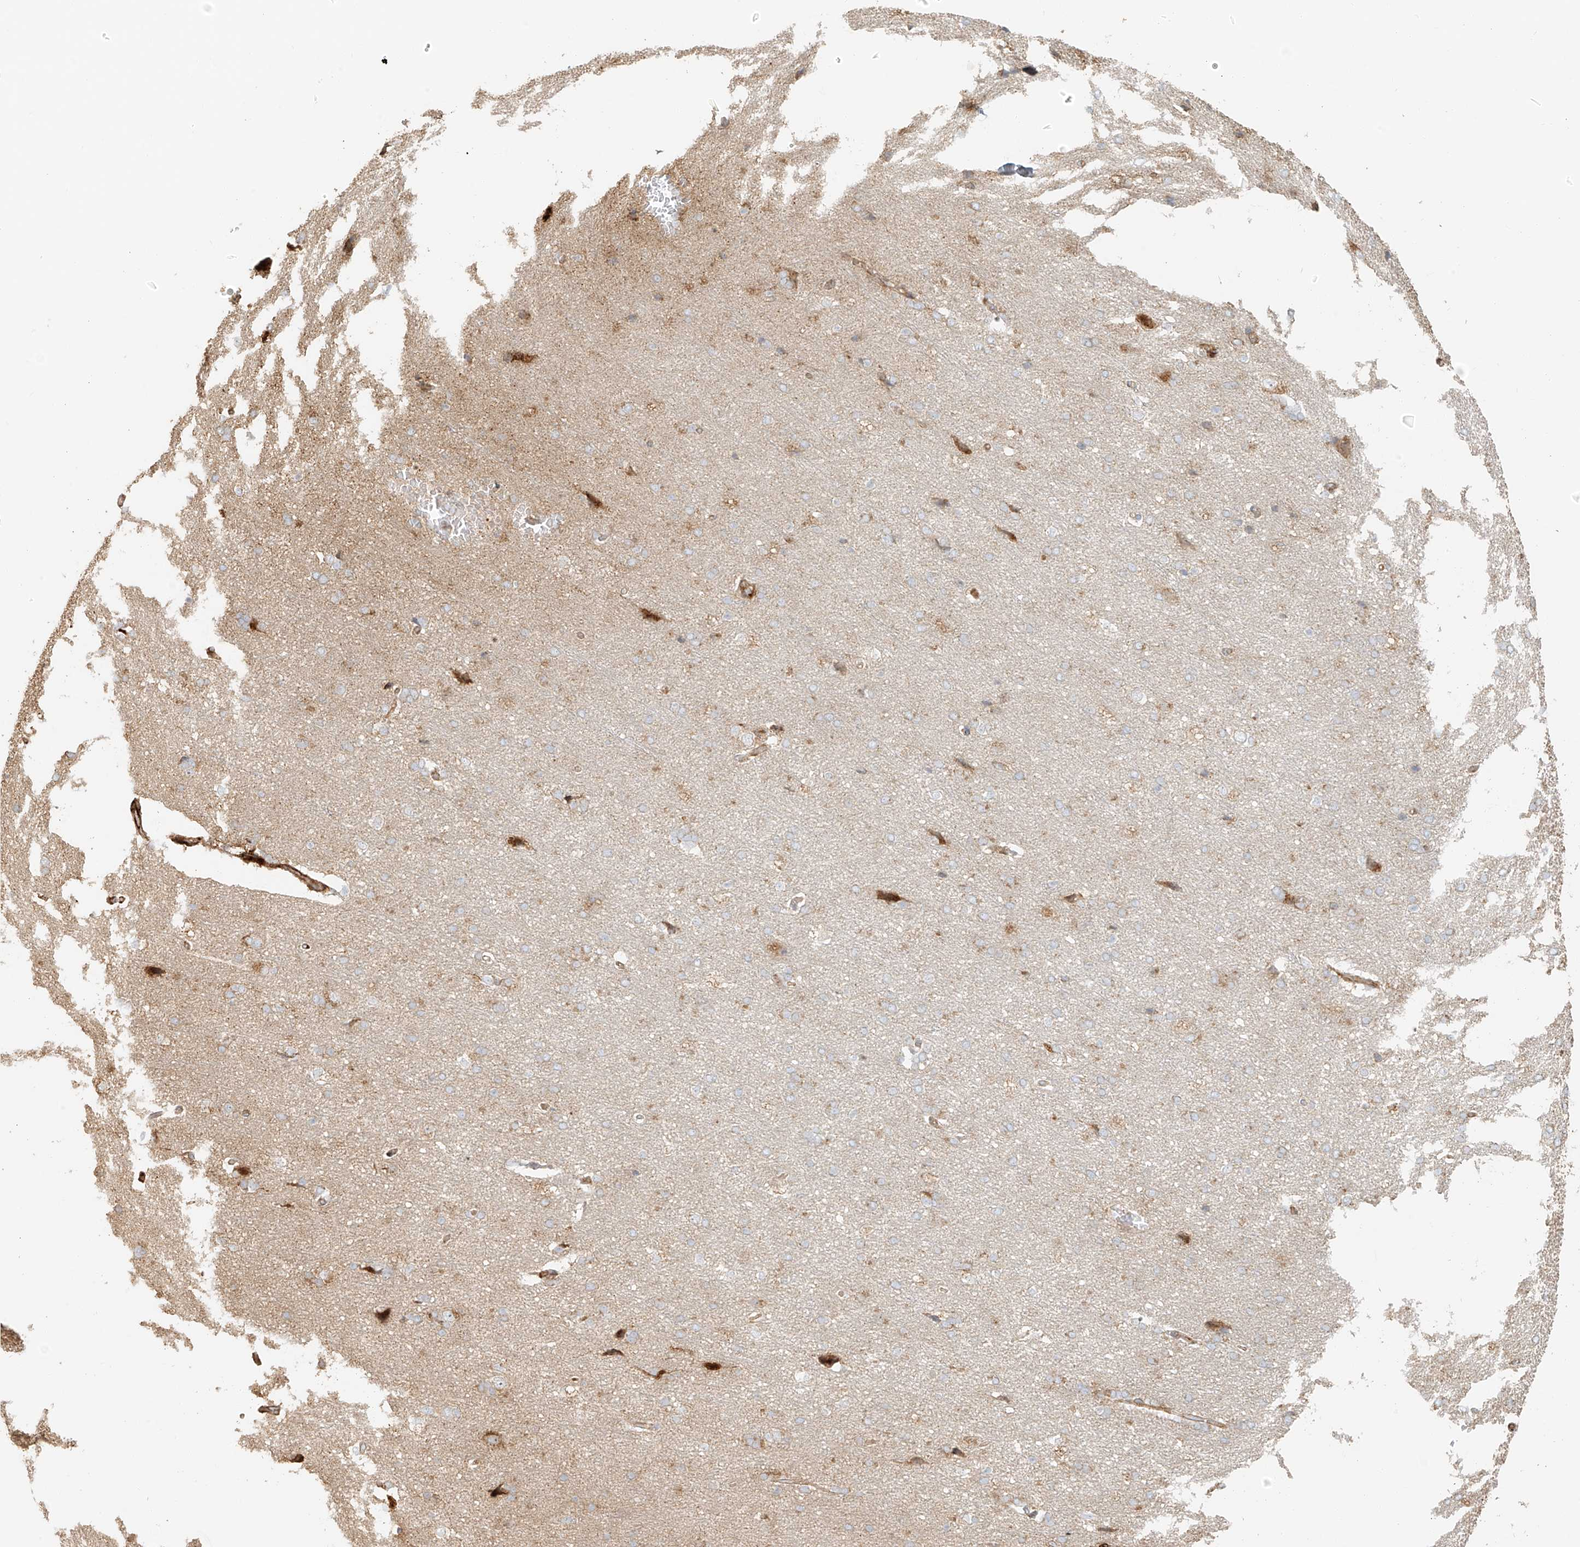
{"staining": {"intensity": "moderate", "quantity": "<25%", "location": "cytoplasmic/membranous"}, "tissue": "cerebral cortex", "cell_type": "Endothelial cells", "image_type": "normal", "snomed": [{"axis": "morphology", "description": "Normal tissue, NOS"}, {"axis": "topography", "description": "Cerebral cortex"}], "caption": "Protein staining shows moderate cytoplasmic/membranous positivity in approximately <25% of endothelial cells in normal cerebral cortex.", "gene": "MIPEP", "patient": {"sex": "male", "age": 62}}